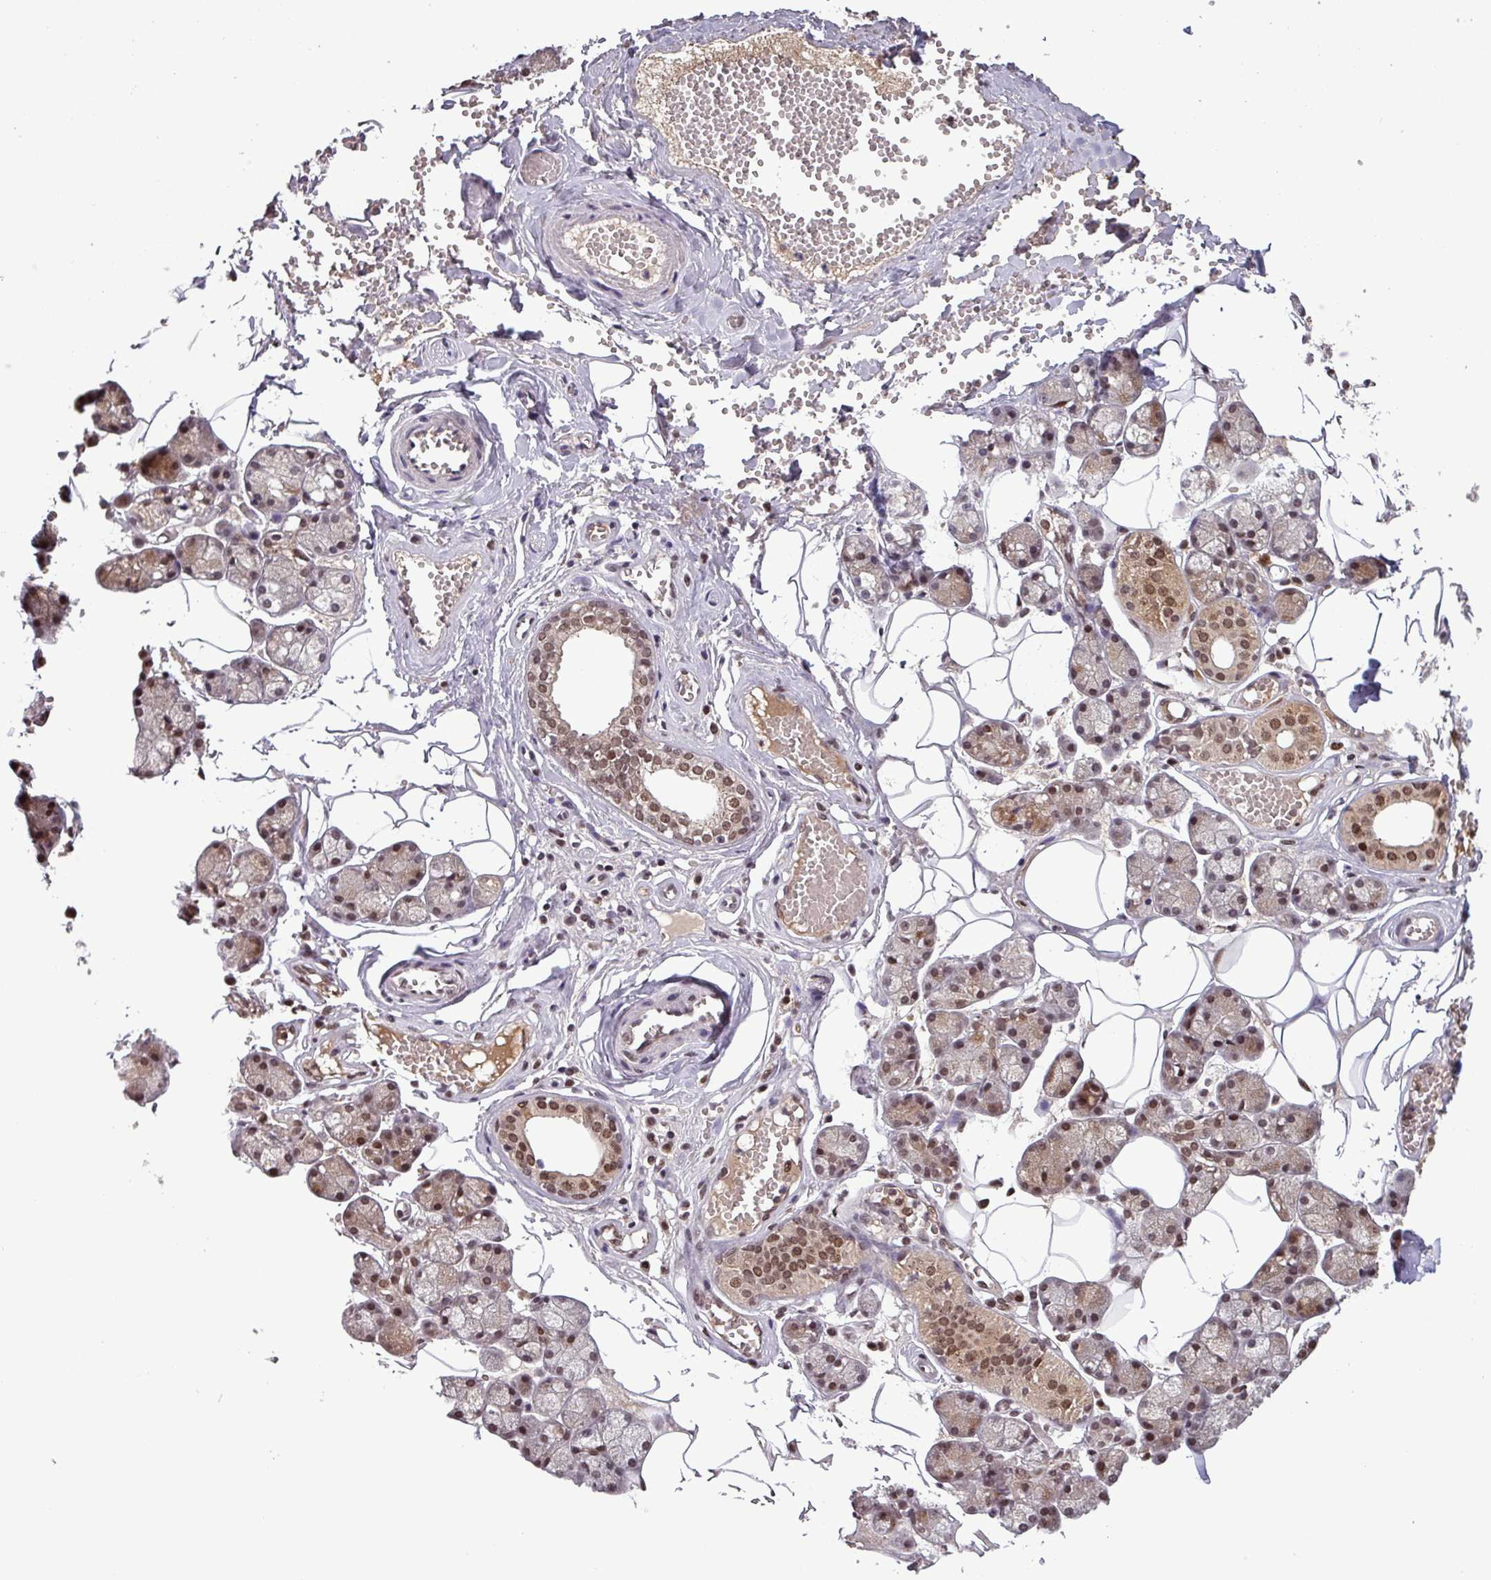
{"staining": {"intensity": "moderate", "quantity": "25%-75%", "location": "nuclear"}, "tissue": "salivary gland", "cell_type": "Glandular cells", "image_type": "normal", "snomed": [{"axis": "morphology", "description": "Normal tissue, NOS"}, {"axis": "topography", "description": "Salivary gland"}], "caption": "High-magnification brightfield microscopy of normal salivary gland stained with DAB (3,3'-diaminobenzidine) (brown) and counterstained with hematoxylin (blue). glandular cells exhibit moderate nuclear positivity is identified in about25%-75% of cells.", "gene": "NOB1", "patient": {"sex": "male", "age": 62}}